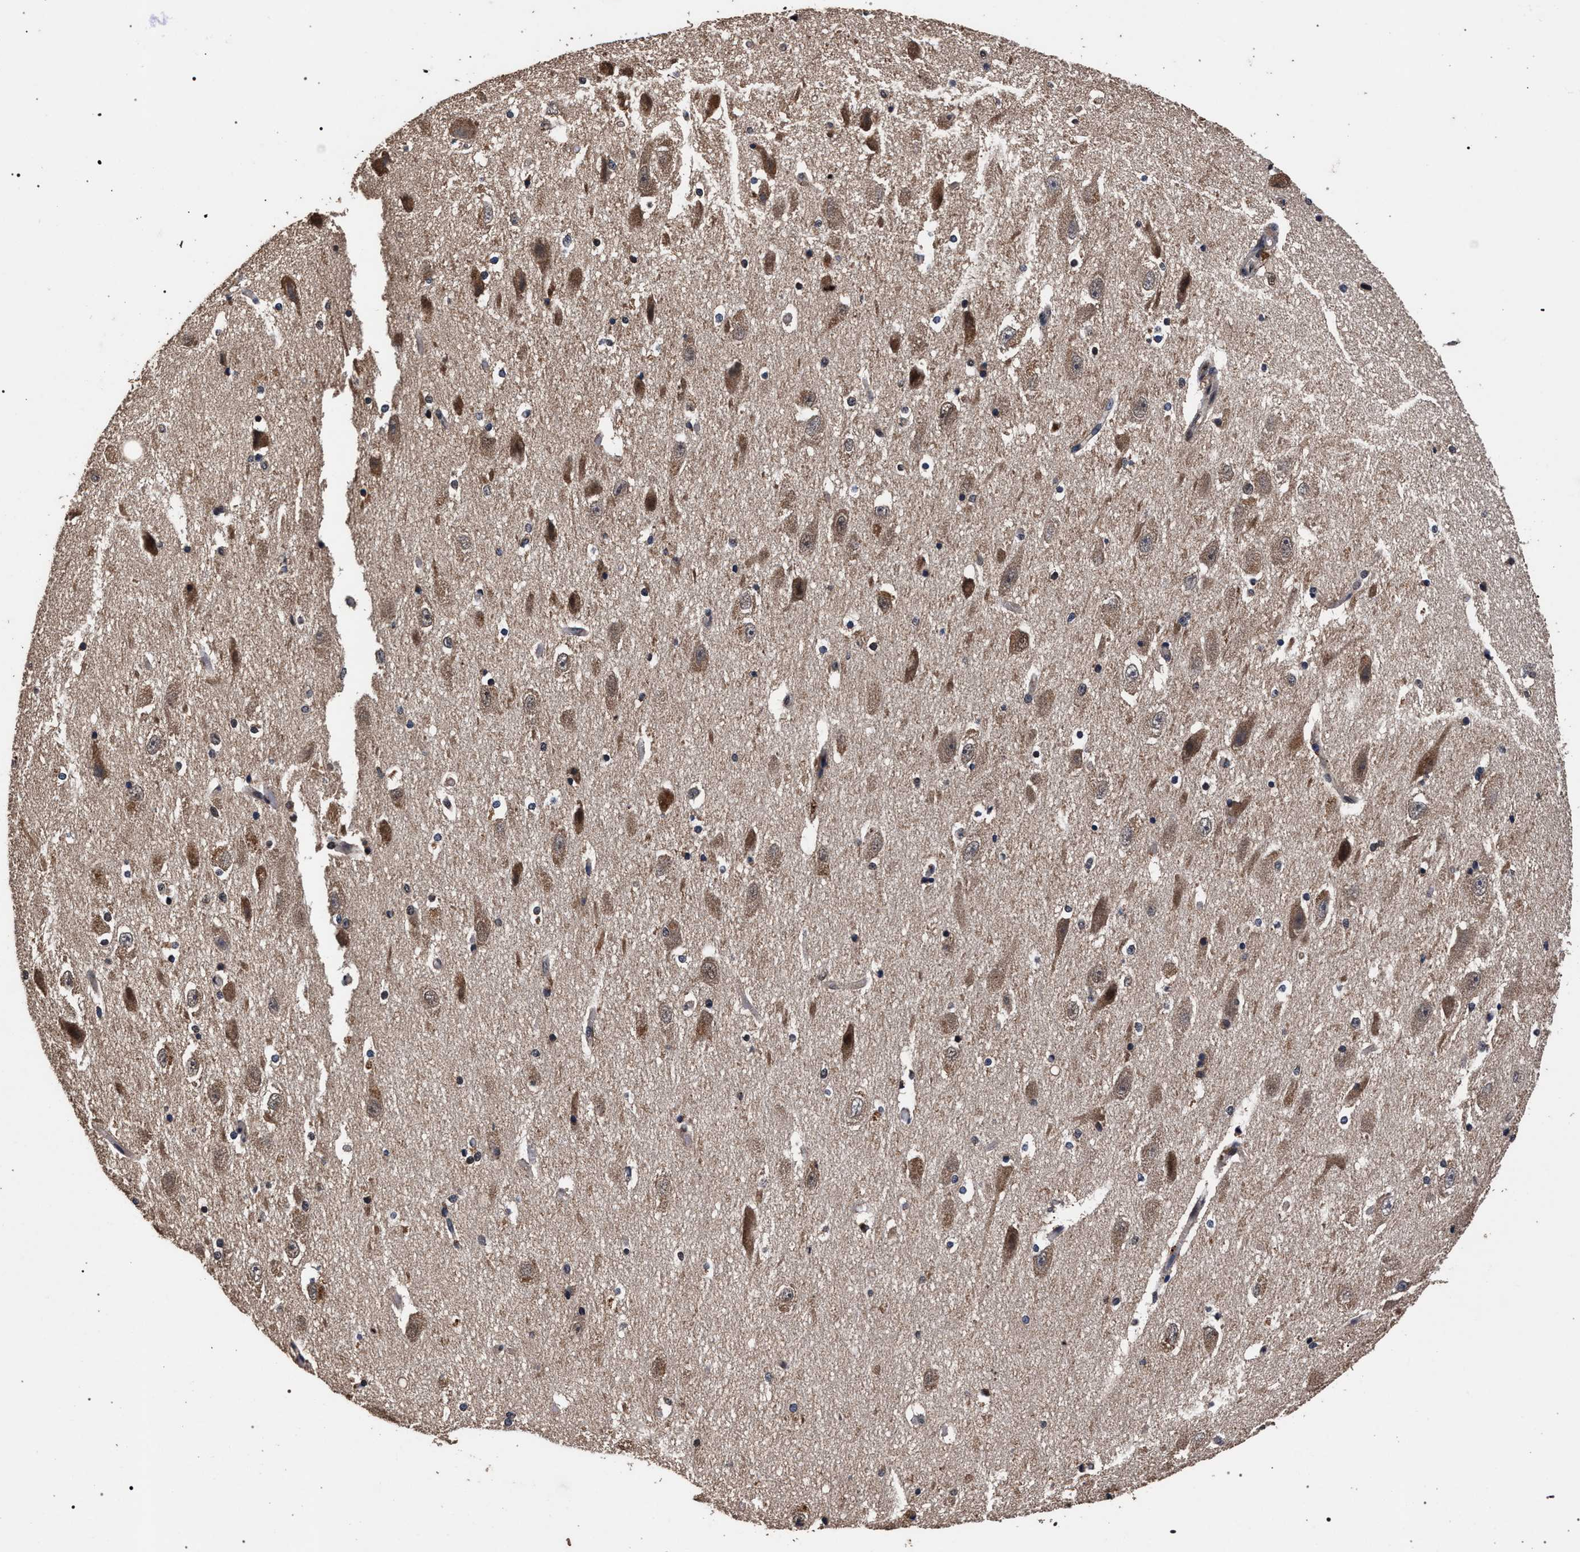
{"staining": {"intensity": "moderate", "quantity": "25%-75%", "location": "cytoplasmic/membranous,nuclear"}, "tissue": "hippocampus", "cell_type": "Glial cells", "image_type": "normal", "snomed": [{"axis": "morphology", "description": "Normal tissue, NOS"}, {"axis": "topography", "description": "Hippocampus"}], "caption": "DAB immunohistochemical staining of normal hippocampus exhibits moderate cytoplasmic/membranous,nuclear protein positivity in about 25%-75% of glial cells.", "gene": "ACOX1", "patient": {"sex": "female", "age": 19}}